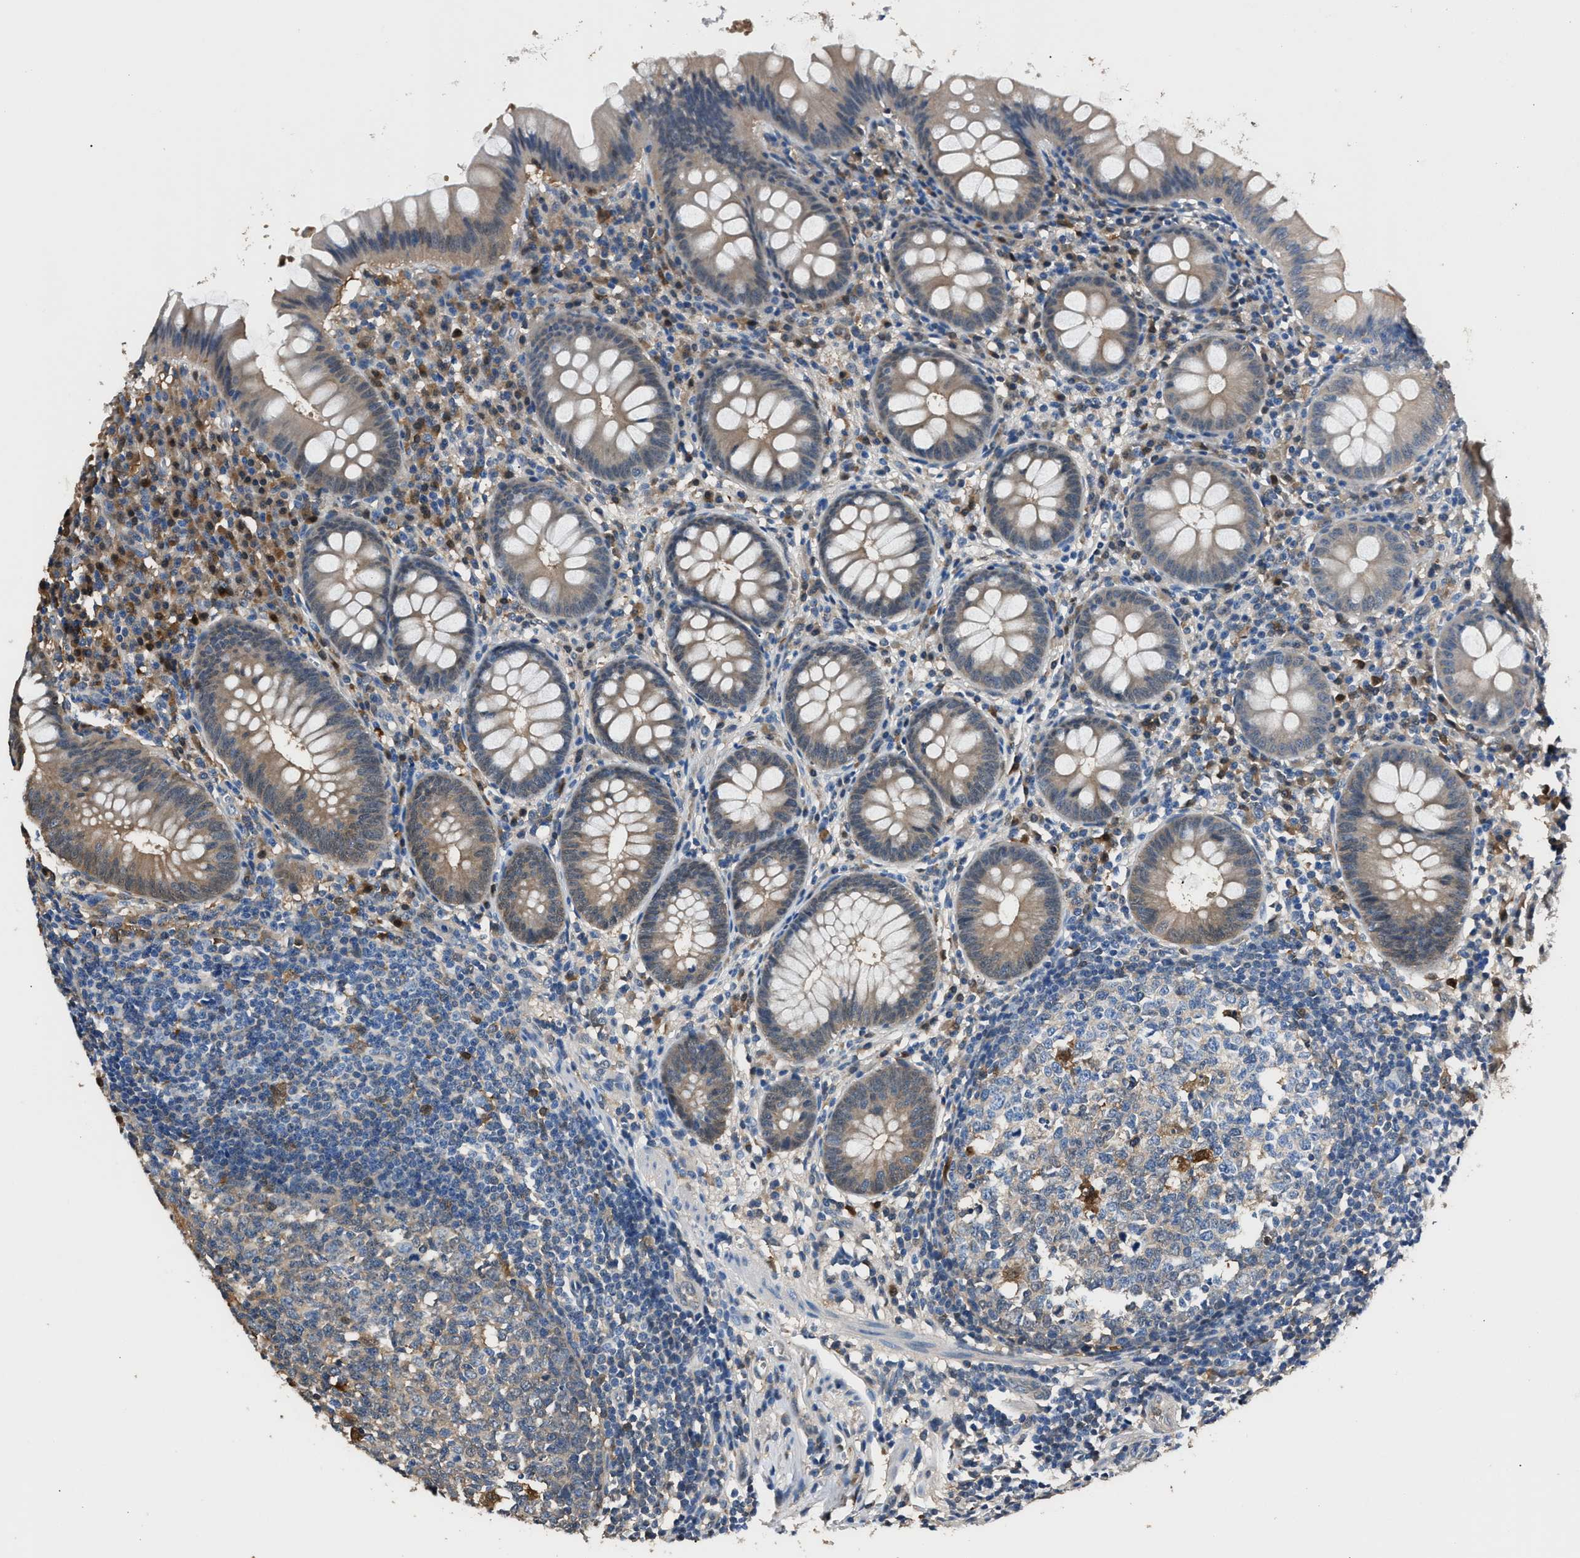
{"staining": {"intensity": "weak", "quantity": ">75%", "location": "cytoplasmic/membranous"}, "tissue": "appendix", "cell_type": "Glandular cells", "image_type": "normal", "snomed": [{"axis": "morphology", "description": "Normal tissue, NOS"}, {"axis": "topography", "description": "Appendix"}], "caption": "Immunohistochemistry of unremarkable appendix demonstrates low levels of weak cytoplasmic/membranous expression in approximately >75% of glandular cells.", "gene": "GSTP1", "patient": {"sex": "male", "age": 56}}